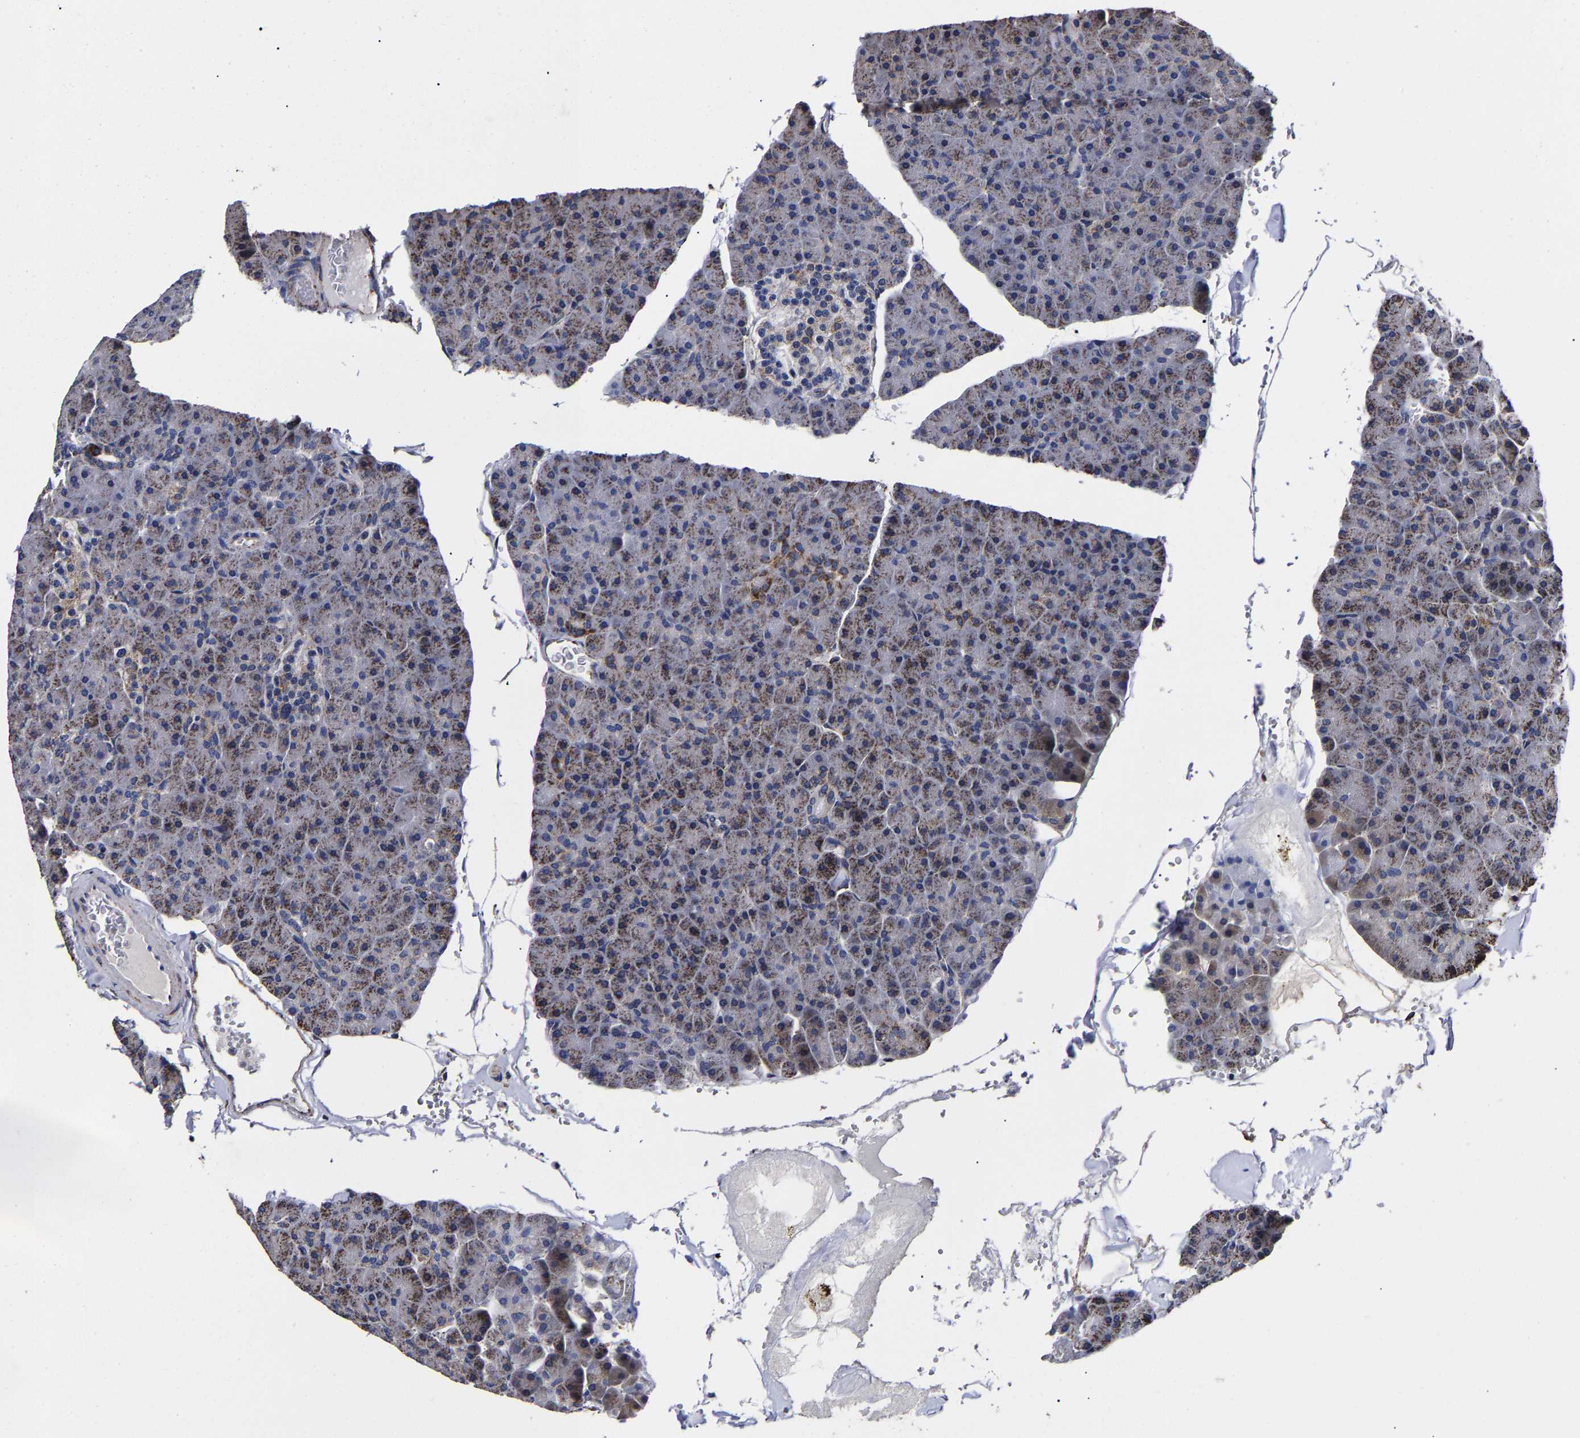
{"staining": {"intensity": "moderate", "quantity": "25%-75%", "location": "cytoplasmic/membranous"}, "tissue": "pancreas", "cell_type": "Exocrine glandular cells", "image_type": "normal", "snomed": [{"axis": "morphology", "description": "Normal tissue, NOS"}, {"axis": "topography", "description": "Pancreas"}], "caption": "Benign pancreas shows moderate cytoplasmic/membranous expression in about 25%-75% of exocrine glandular cells, visualized by immunohistochemistry.", "gene": "AASS", "patient": {"sex": "female", "age": 70}}